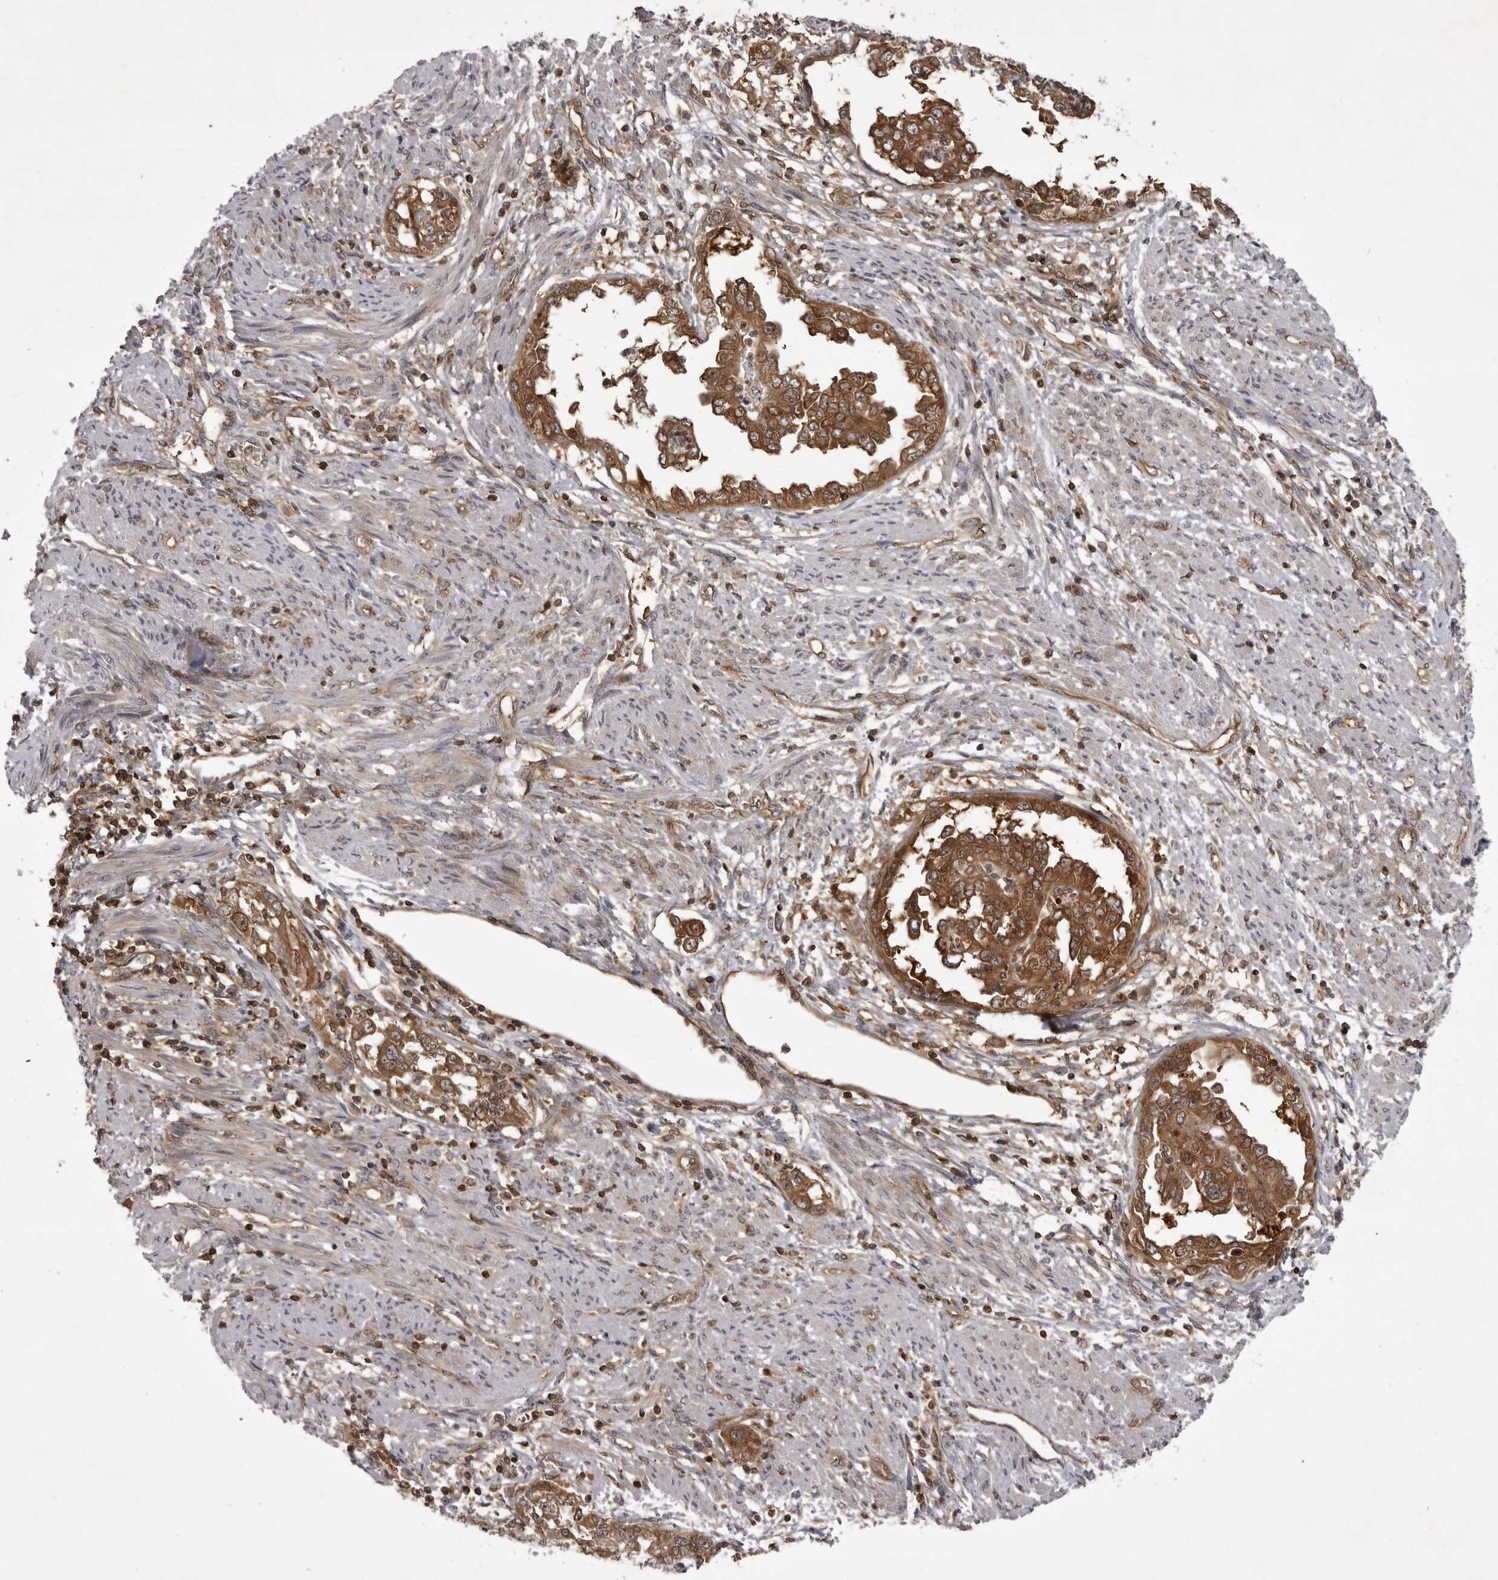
{"staining": {"intensity": "strong", "quantity": ">75%", "location": "cytoplasmic/membranous"}, "tissue": "endometrial cancer", "cell_type": "Tumor cells", "image_type": "cancer", "snomed": [{"axis": "morphology", "description": "Adenocarcinoma, NOS"}, {"axis": "topography", "description": "Endometrium"}], "caption": "The immunohistochemical stain labels strong cytoplasmic/membranous staining in tumor cells of endometrial adenocarcinoma tissue.", "gene": "STK24", "patient": {"sex": "female", "age": 85}}